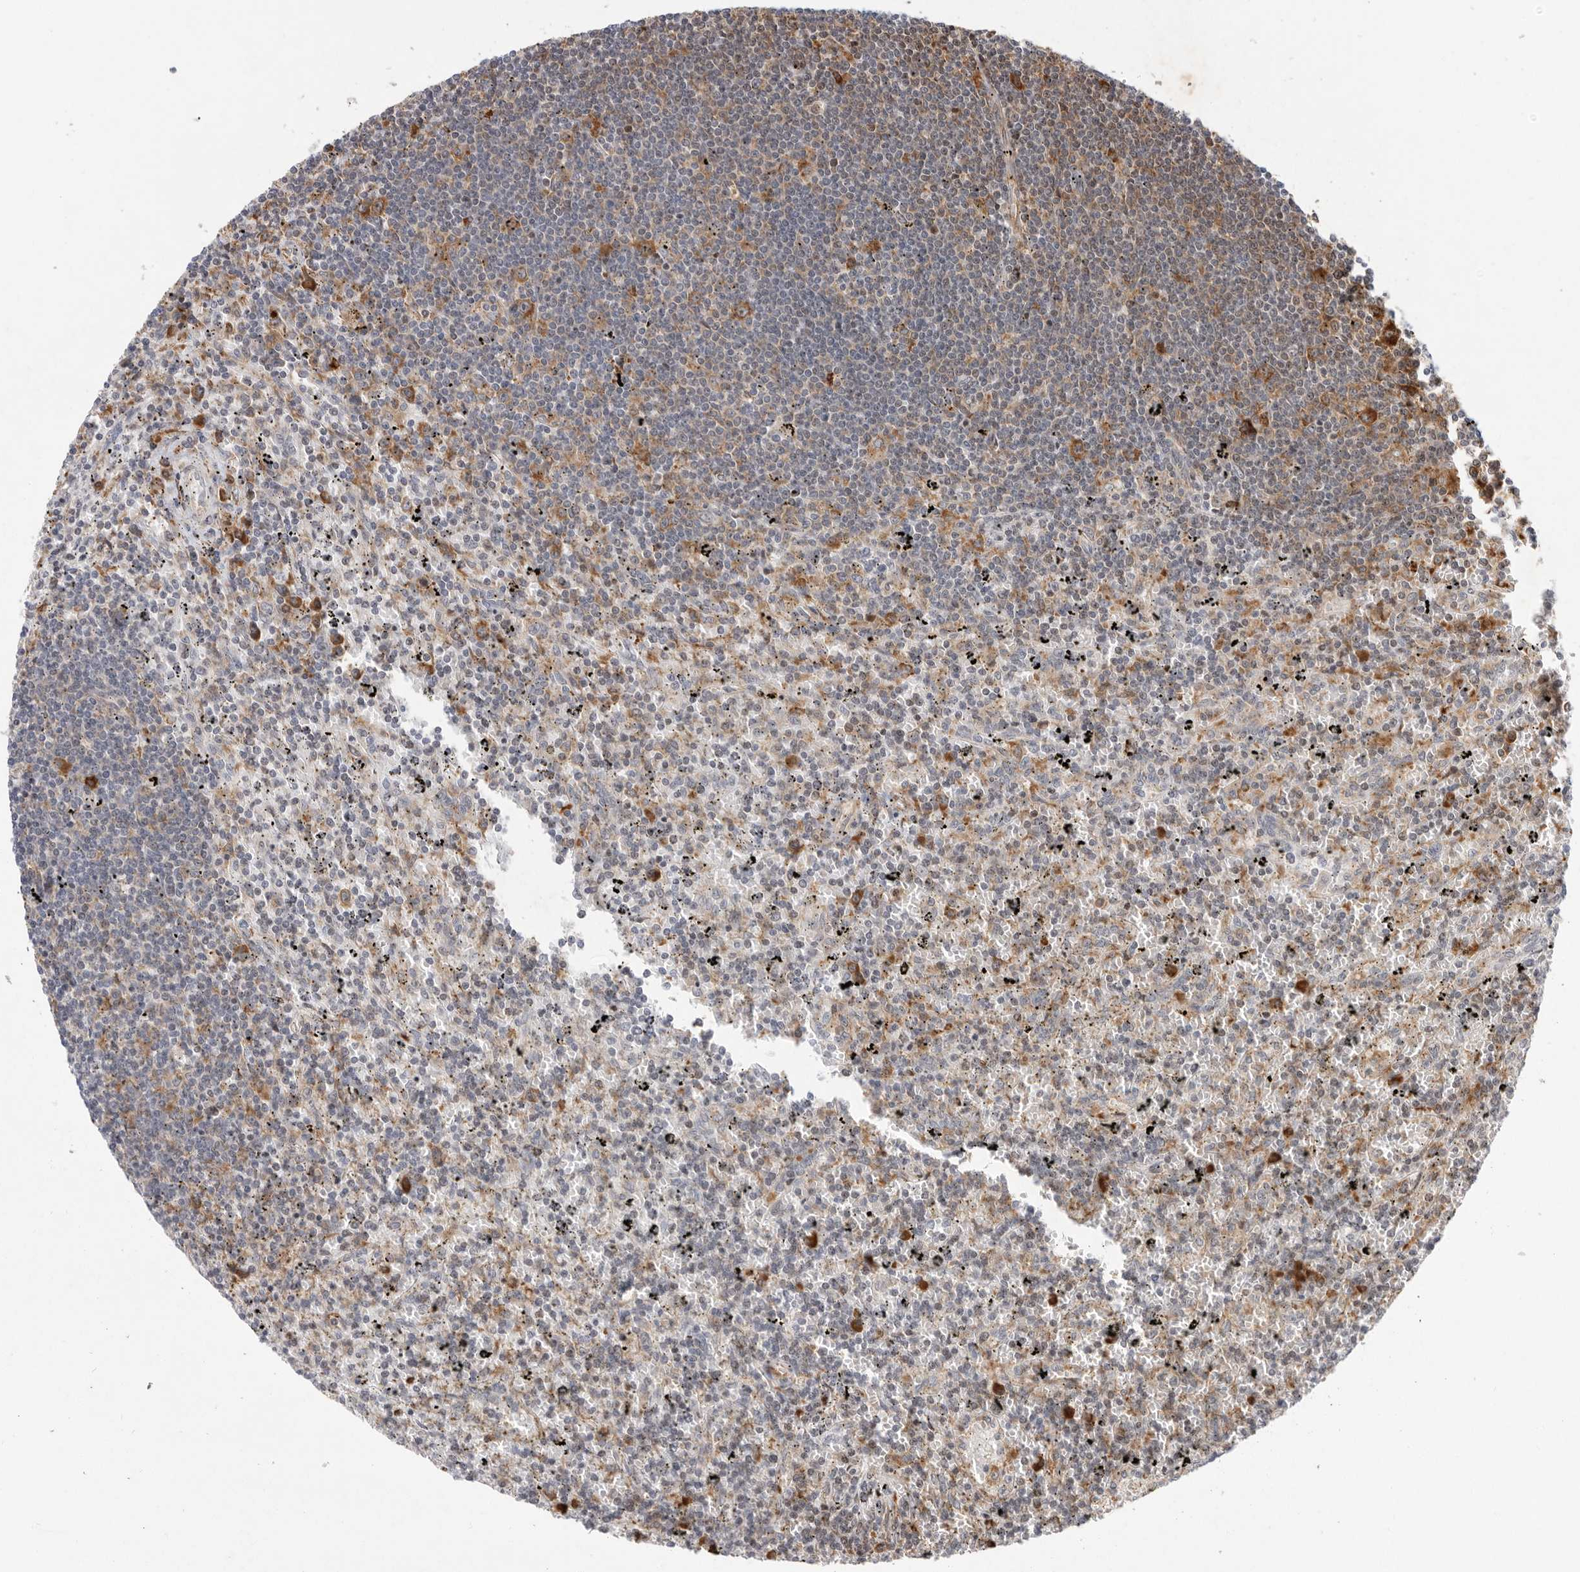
{"staining": {"intensity": "moderate", "quantity": "<25%", "location": "cytoplasmic/membranous"}, "tissue": "lymphoma", "cell_type": "Tumor cells", "image_type": "cancer", "snomed": [{"axis": "morphology", "description": "Malignant lymphoma, non-Hodgkin's type, Low grade"}, {"axis": "topography", "description": "Spleen"}], "caption": "This is a histology image of IHC staining of malignant lymphoma, non-Hodgkin's type (low-grade), which shows moderate staining in the cytoplasmic/membranous of tumor cells.", "gene": "FZD3", "patient": {"sex": "male", "age": 76}}